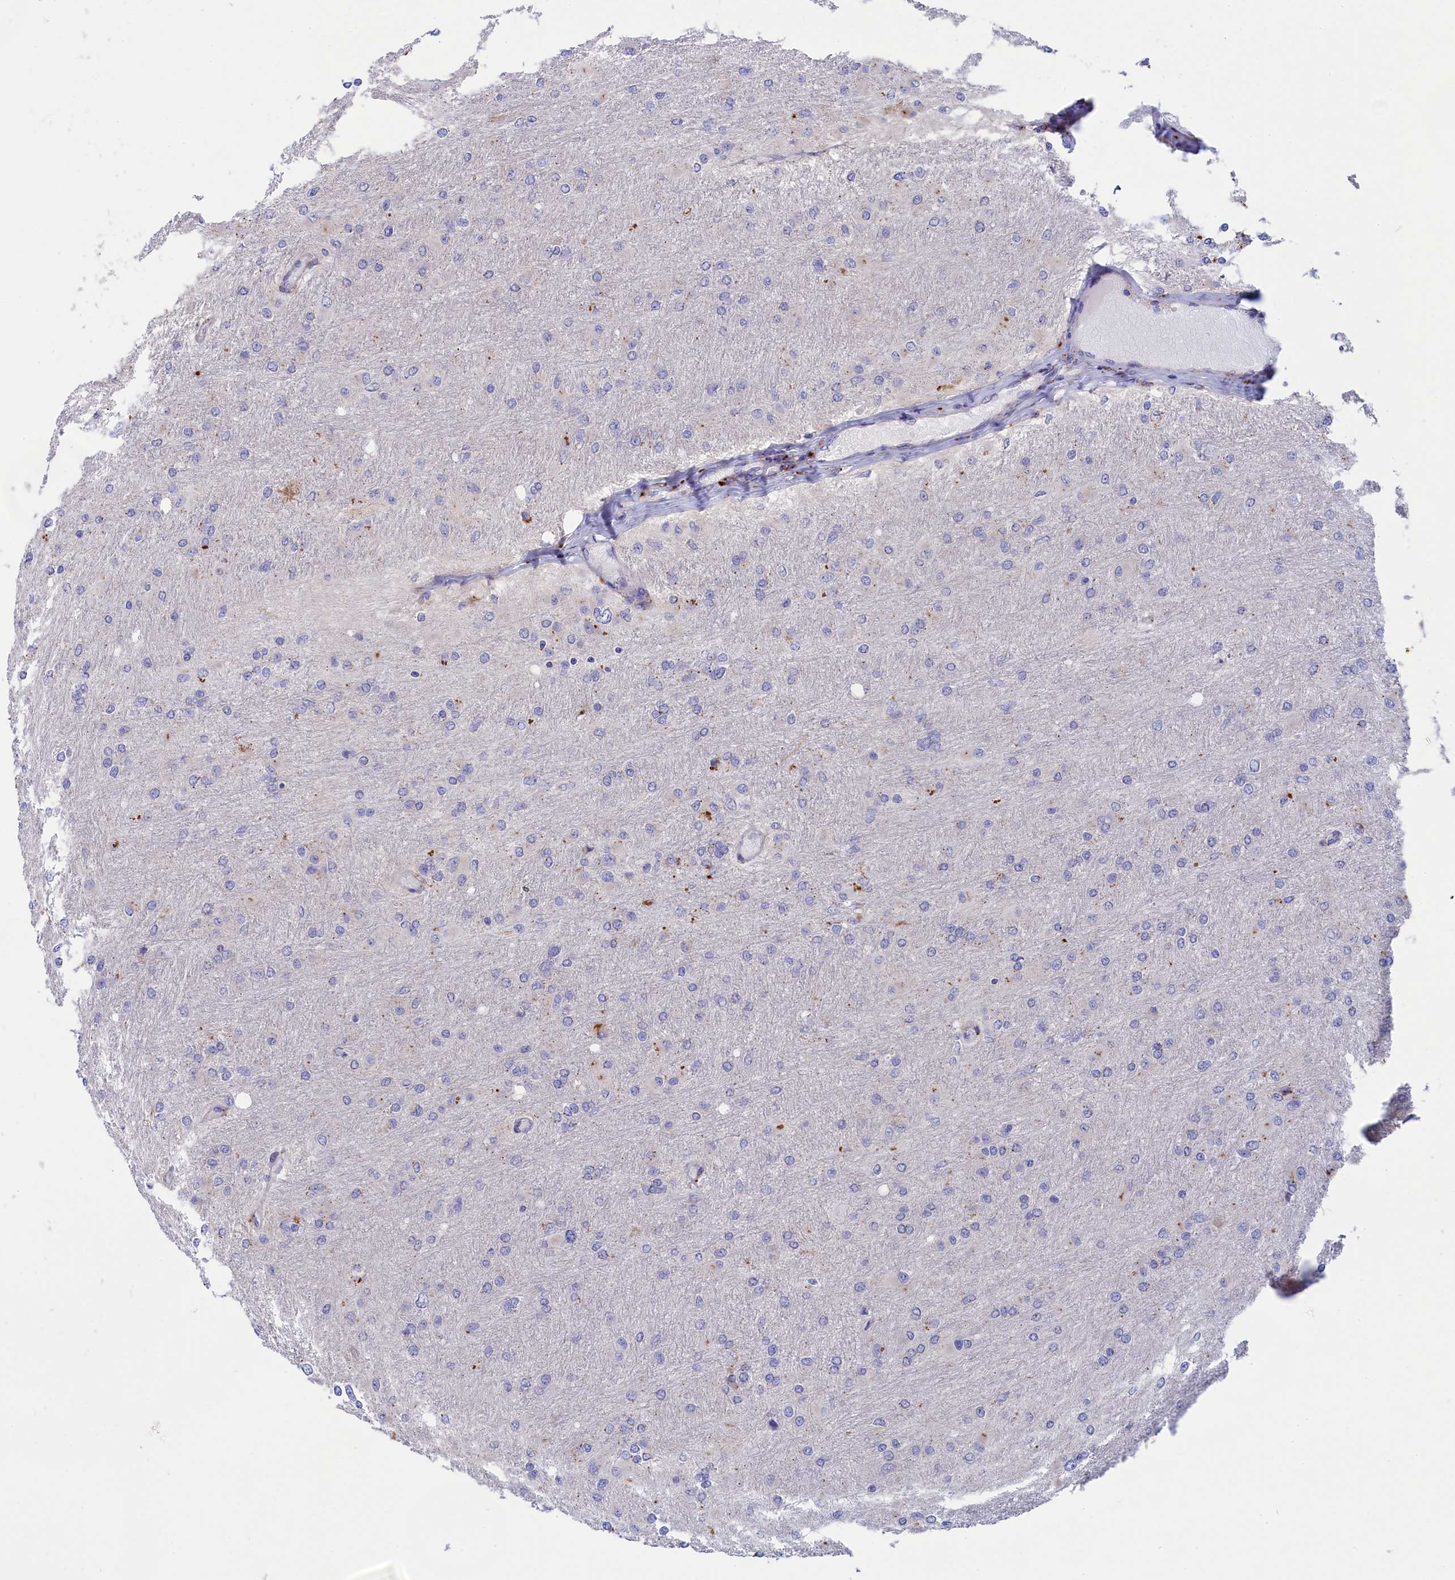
{"staining": {"intensity": "negative", "quantity": "none", "location": "none"}, "tissue": "glioma", "cell_type": "Tumor cells", "image_type": "cancer", "snomed": [{"axis": "morphology", "description": "Glioma, malignant, High grade"}, {"axis": "topography", "description": "Cerebral cortex"}], "caption": "Protein analysis of glioma reveals no significant staining in tumor cells.", "gene": "WDR6", "patient": {"sex": "female", "age": 36}}